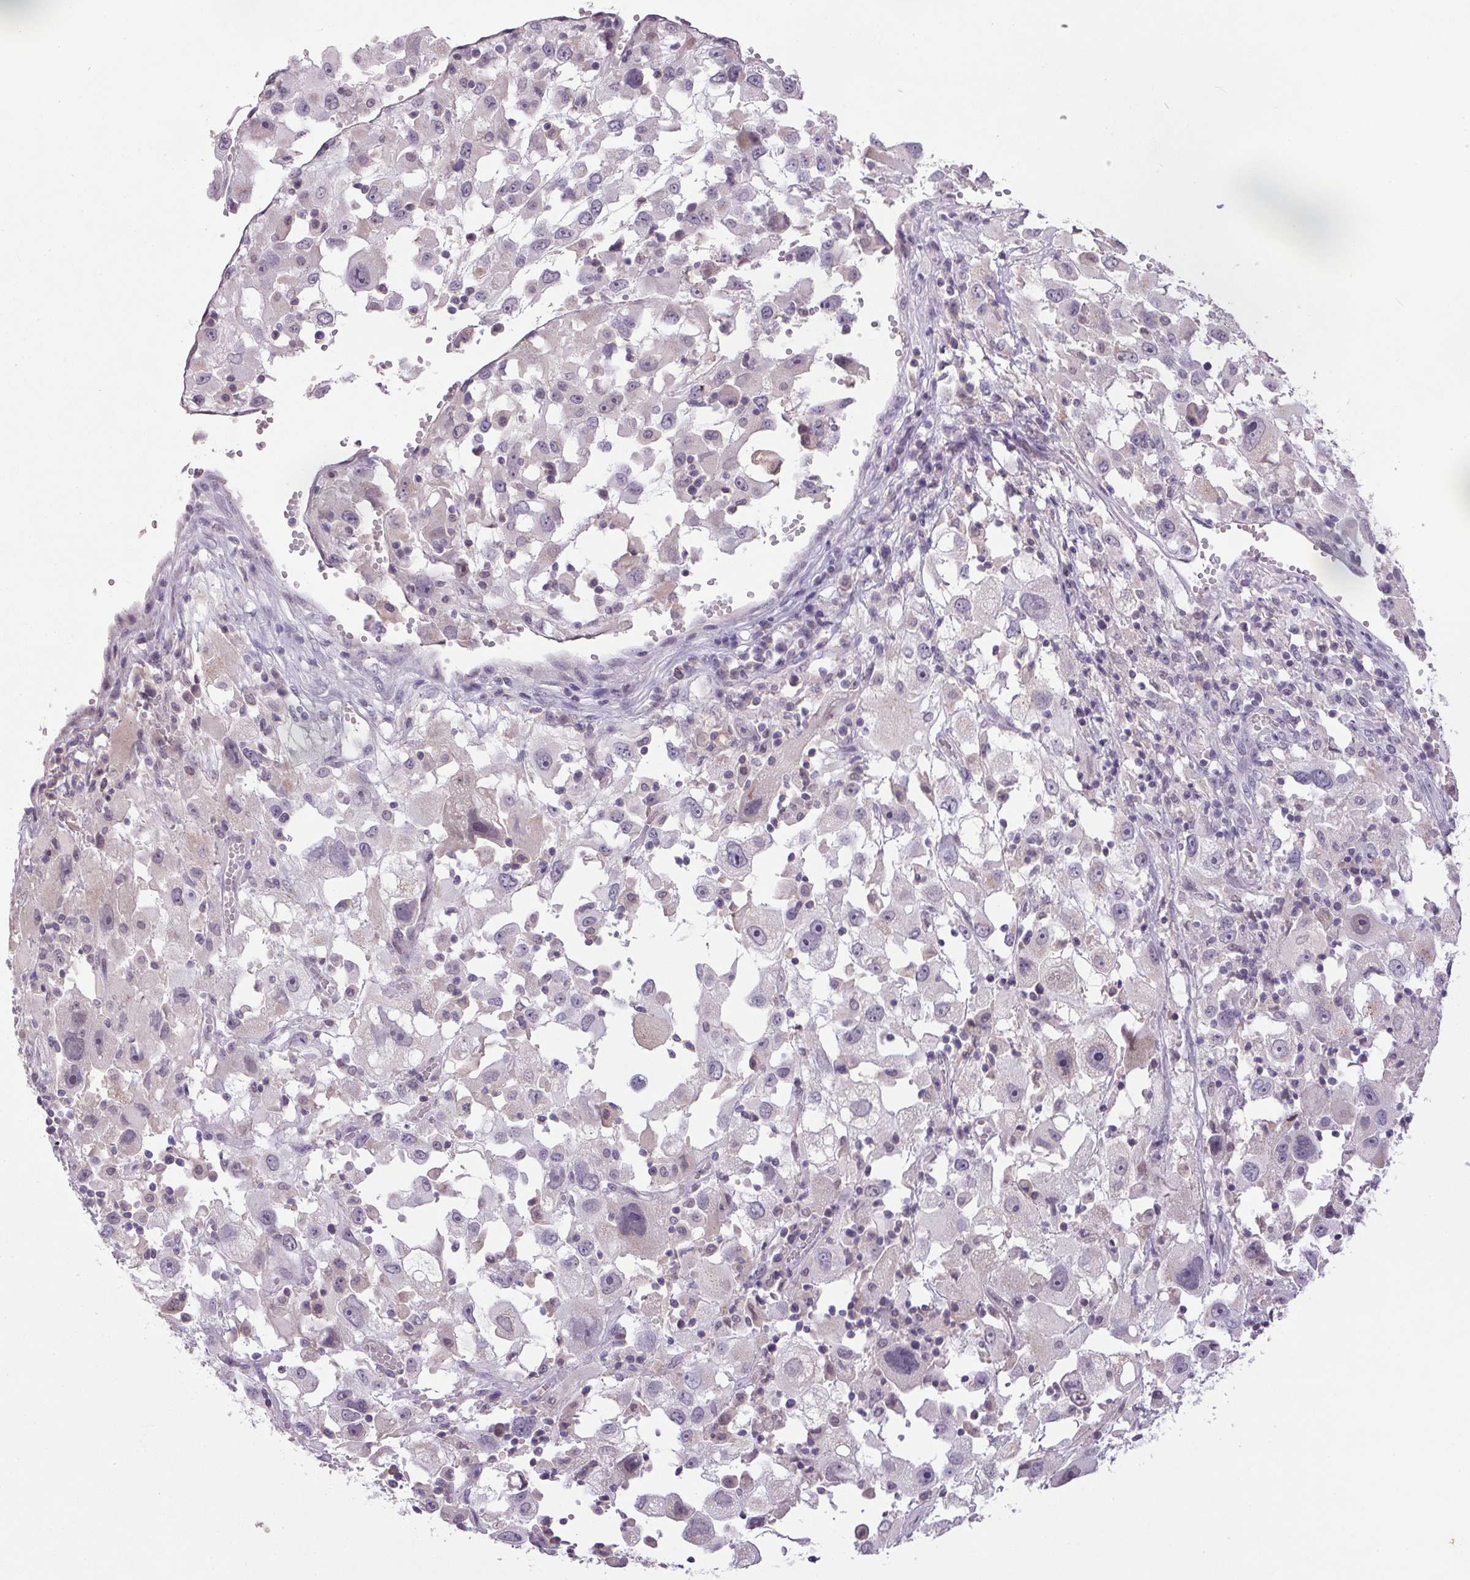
{"staining": {"intensity": "negative", "quantity": "none", "location": "none"}, "tissue": "melanoma", "cell_type": "Tumor cells", "image_type": "cancer", "snomed": [{"axis": "morphology", "description": "Malignant melanoma, Metastatic site"}, {"axis": "topography", "description": "Soft tissue"}], "caption": "IHC of human malignant melanoma (metastatic site) exhibits no positivity in tumor cells.", "gene": "TRDN", "patient": {"sex": "male", "age": 50}}